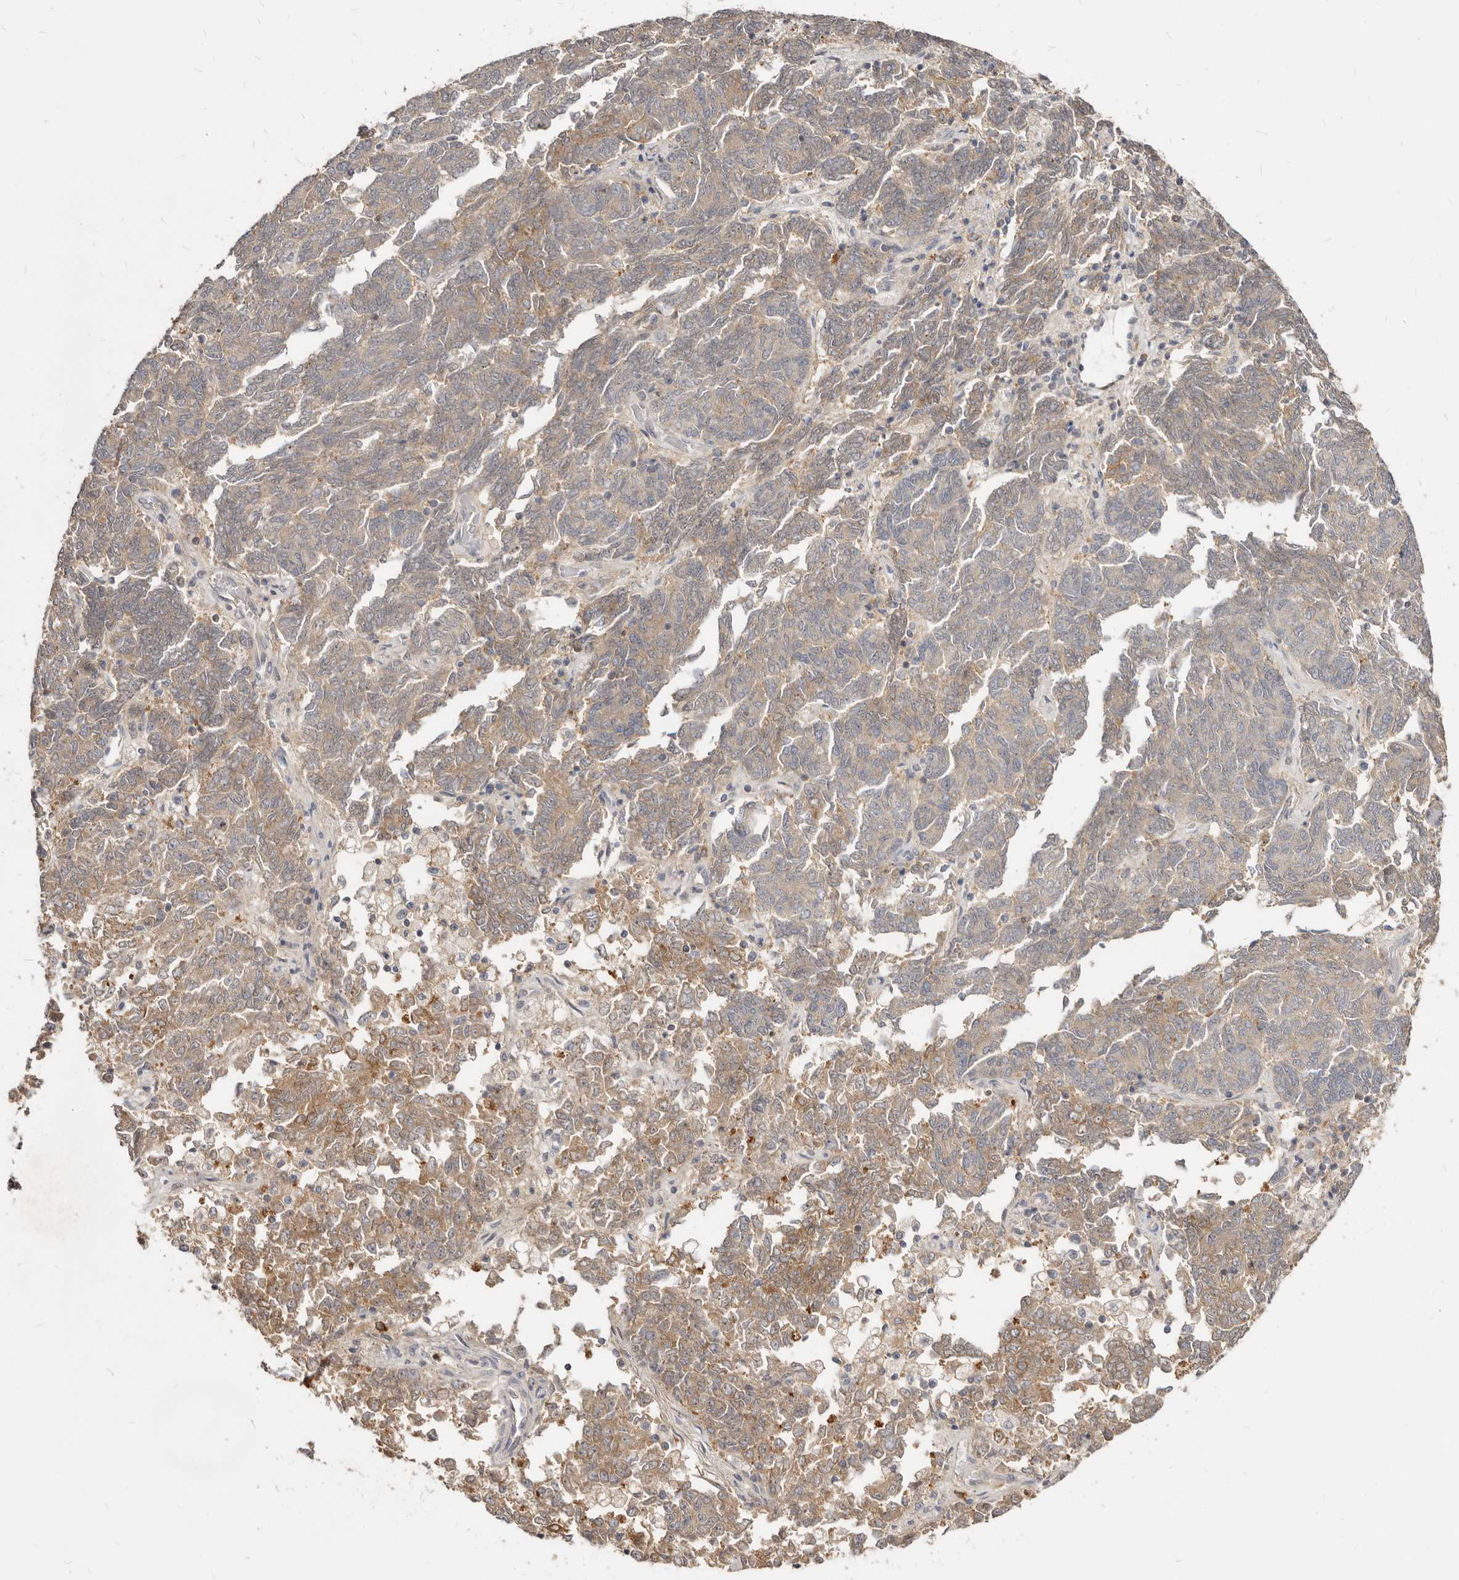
{"staining": {"intensity": "moderate", "quantity": "25%-75%", "location": "cytoplasmic/membranous"}, "tissue": "endometrial cancer", "cell_type": "Tumor cells", "image_type": "cancer", "snomed": [{"axis": "morphology", "description": "Adenocarcinoma, NOS"}, {"axis": "topography", "description": "Endometrium"}], "caption": "Immunohistochemistry (IHC) of human endometrial cancer (adenocarcinoma) reveals medium levels of moderate cytoplasmic/membranous expression in approximately 25%-75% of tumor cells.", "gene": "TC2N", "patient": {"sex": "female", "age": 80}}